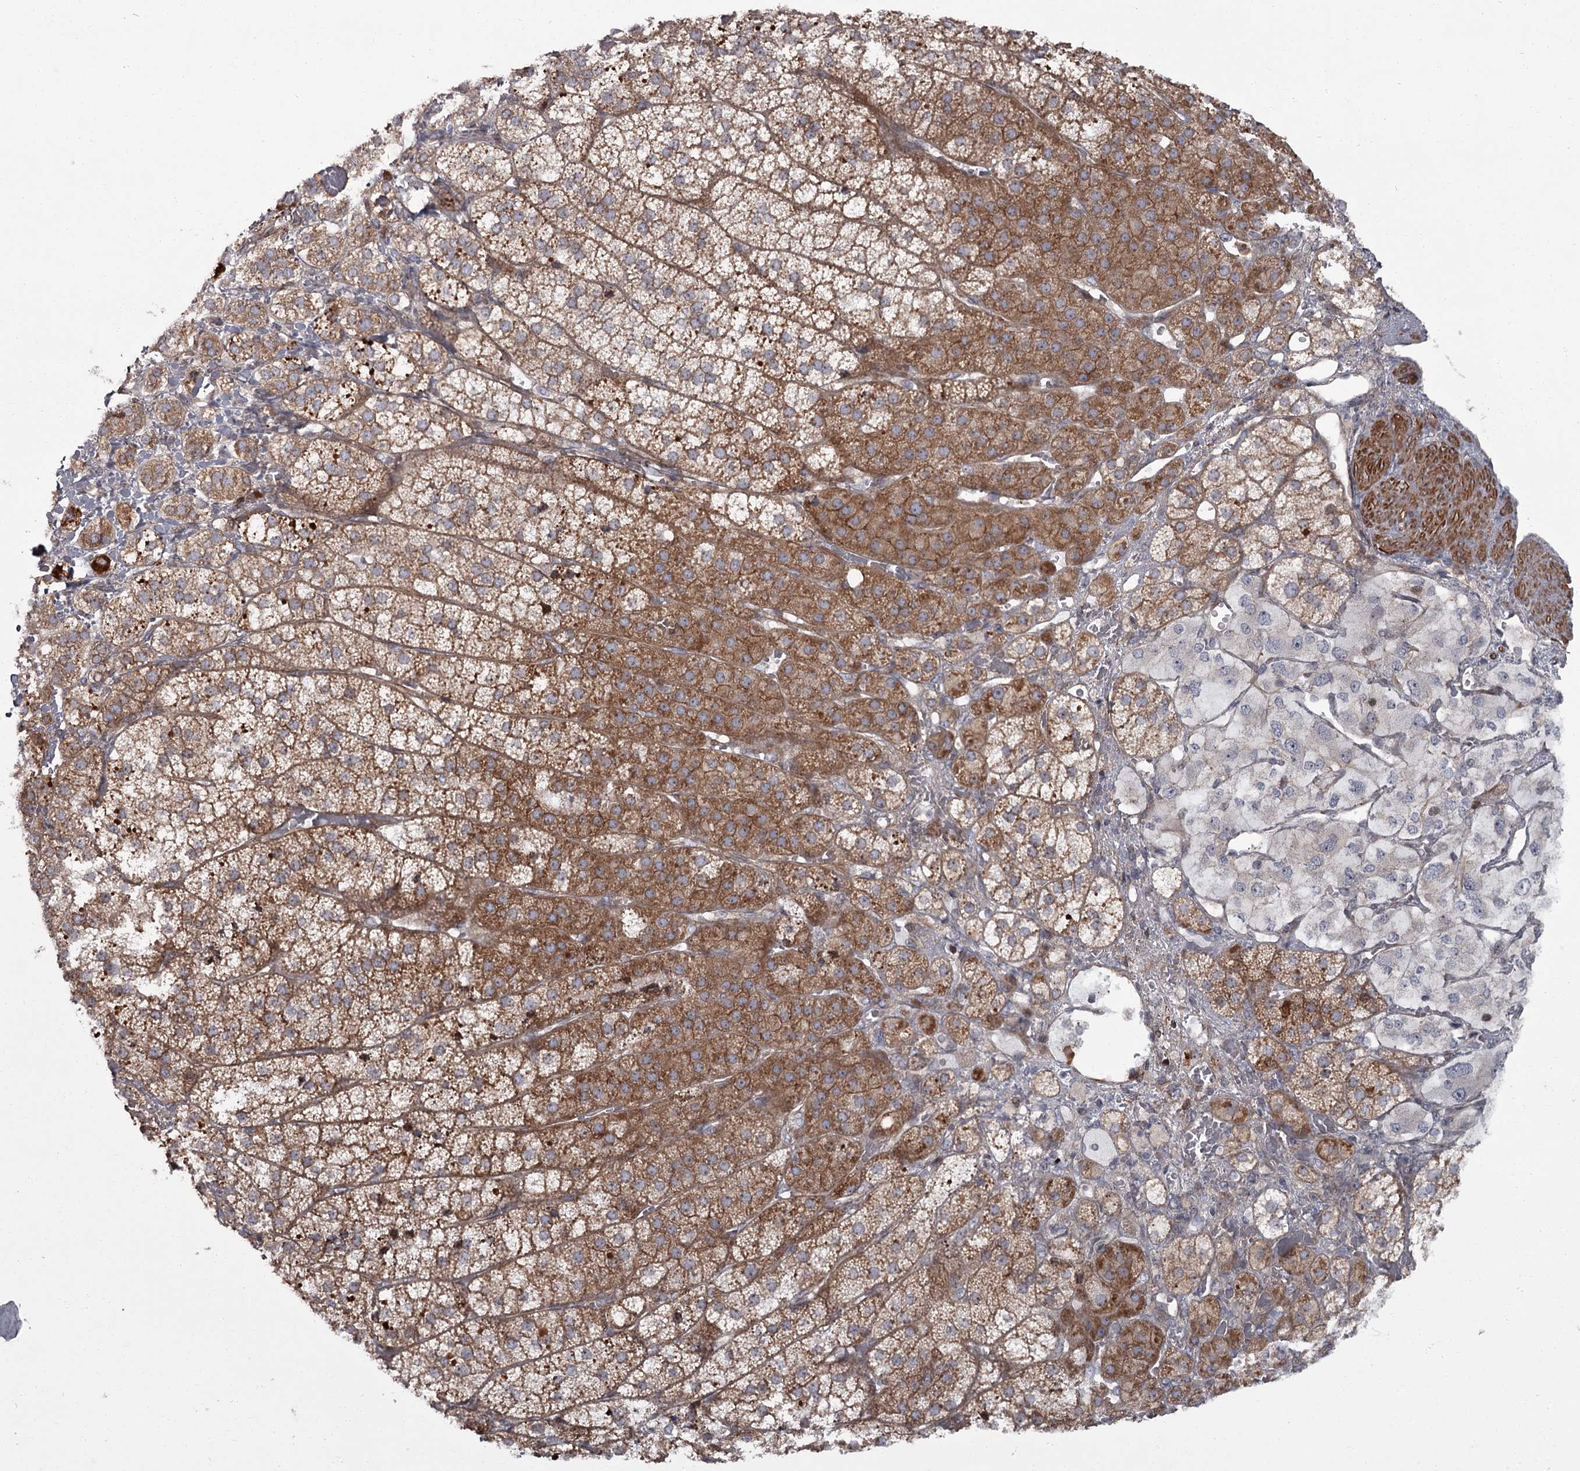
{"staining": {"intensity": "moderate", "quantity": "25%-75%", "location": "cytoplasmic/membranous"}, "tissue": "adrenal gland", "cell_type": "Glandular cells", "image_type": "normal", "snomed": [{"axis": "morphology", "description": "Normal tissue, NOS"}, {"axis": "topography", "description": "Adrenal gland"}], "caption": "Immunohistochemistry (IHC) (DAB) staining of benign human adrenal gland shows moderate cytoplasmic/membranous protein positivity in about 25%-75% of glandular cells. Immunohistochemistry (IHC) stains the protein of interest in brown and the nuclei are stained blue.", "gene": "THAP9", "patient": {"sex": "female", "age": 44}}